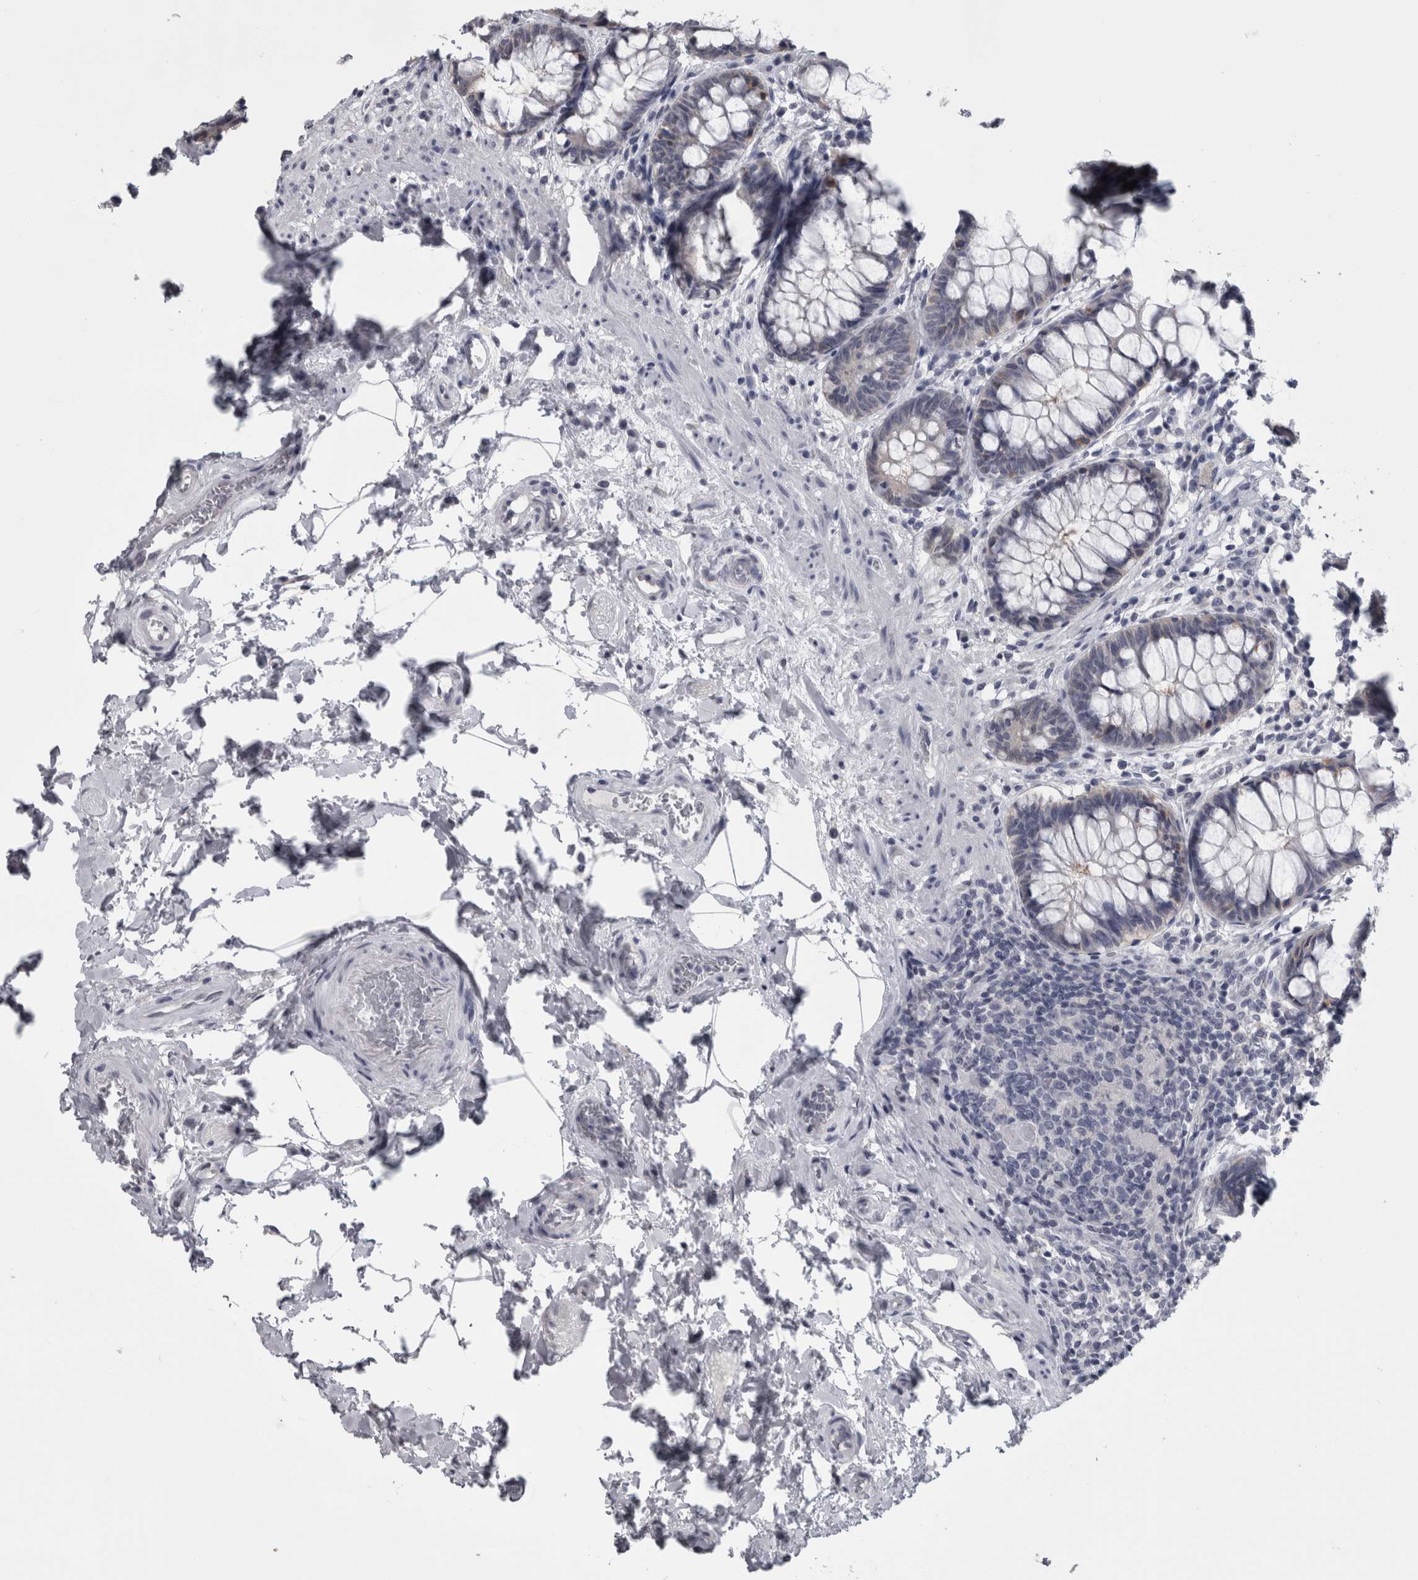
{"staining": {"intensity": "negative", "quantity": "none", "location": "none"}, "tissue": "rectum", "cell_type": "Glandular cells", "image_type": "normal", "snomed": [{"axis": "morphology", "description": "Normal tissue, NOS"}, {"axis": "topography", "description": "Rectum"}], "caption": "Glandular cells are negative for protein expression in benign human rectum. (DAB (3,3'-diaminobenzidine) immunohistochemistry (IHC) with hematoxylin counter stain).", "gene": "APRT", "patient": {"sex": "male", "age": 64}}